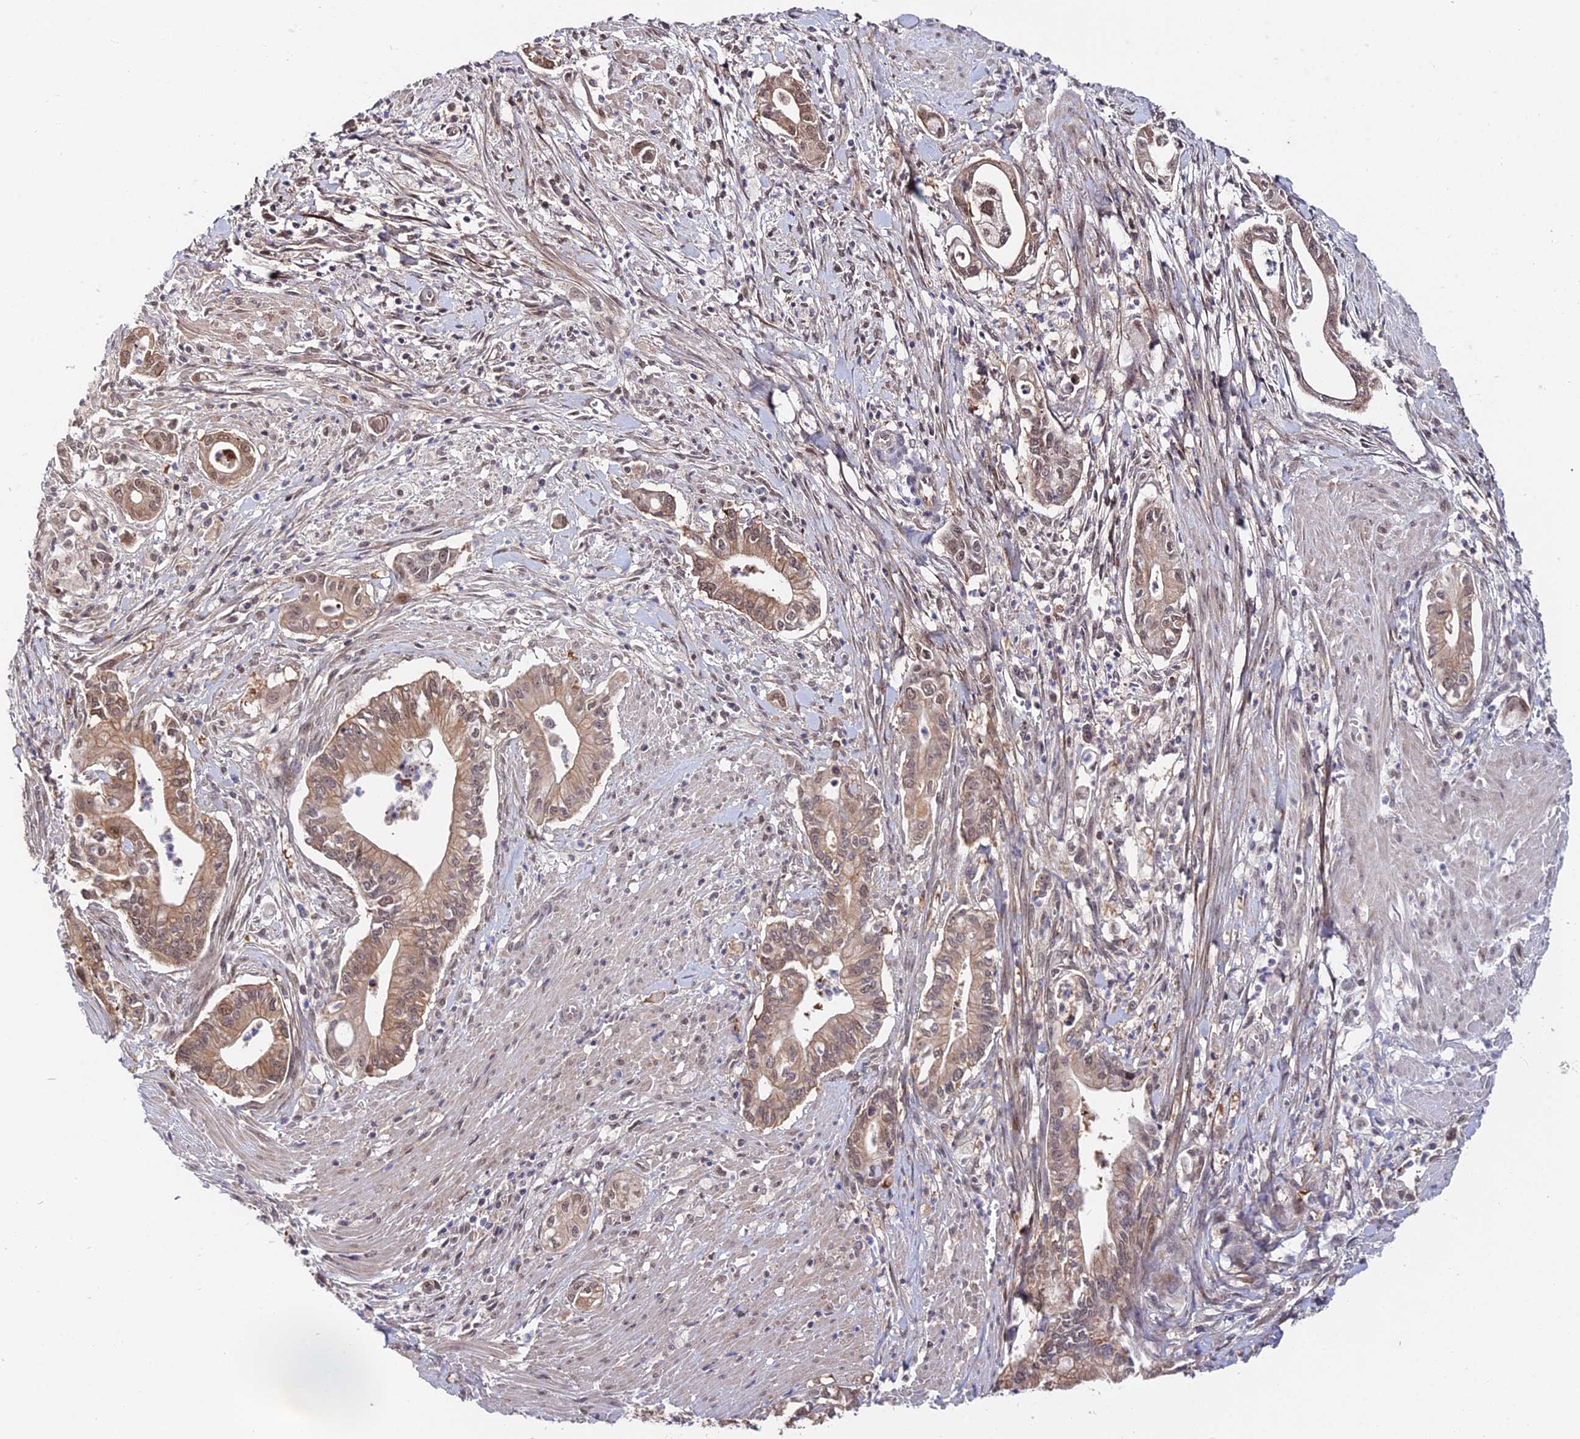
{"staining": {"intensity": "moderate", "quantity": ">75%", "location": "cytoplasmic/membranous"}, "tissue": "pancreatic cancer", "cell_type": "Tumor cells", "image_type": "cancer", "snomed": [{"axis": "morphology", "description": "Adenocarcinoma, NOS"}, {"axis": "topography", "description": "Pancreas"}], "caption": "Human pancreatic cancer (adenocarcinoma) stained for a protein (brown) reveals moderate cytoplasmic/membranous positive positivity in approximately >75% of tumor cells.", "gene": "INPP4A", "patient": {"sex": "male", "age": 78}}